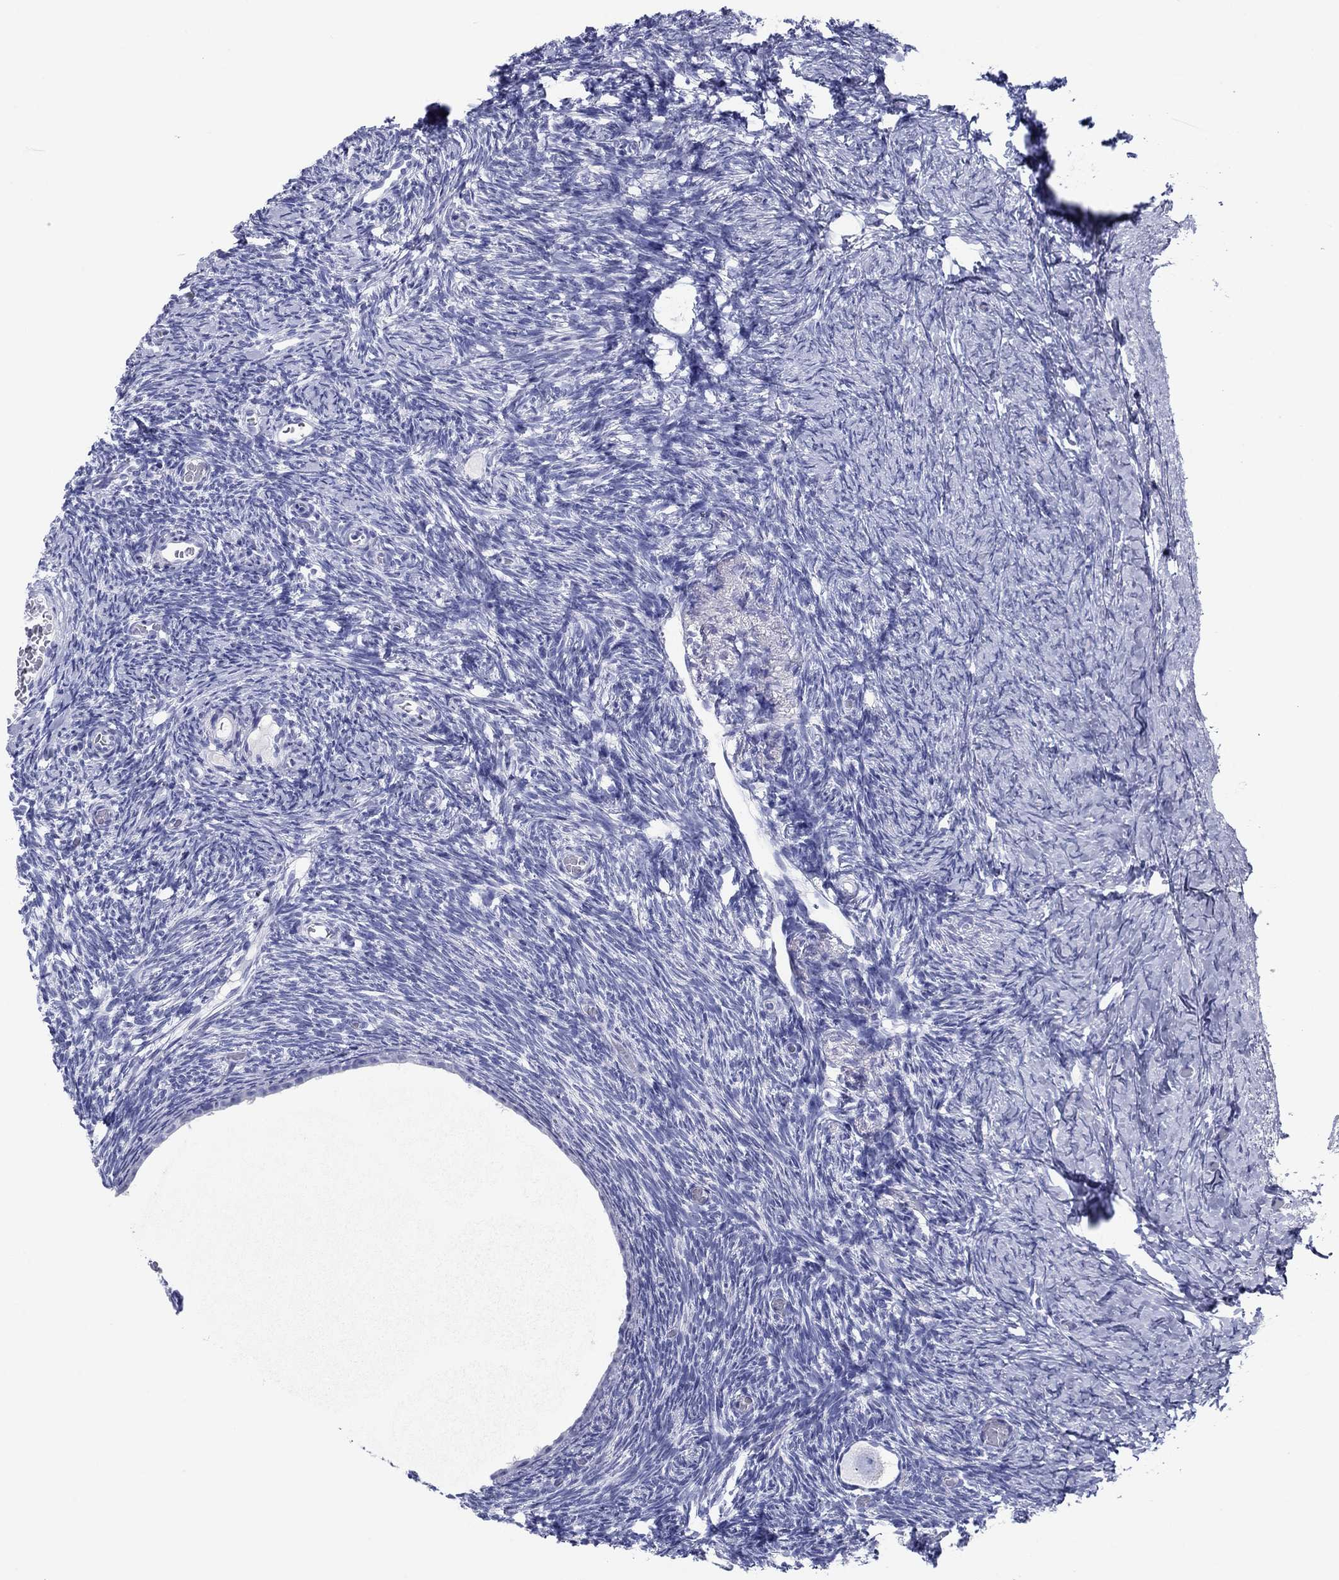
{"staining": {"intensity": "negative", "quantity": "none", "location": "none"}, "tissue": "ovary", "cell_type": "Follicle cells", "image_type": "normal", "snomed": [{"axis": "morphology", "description": "Normal tissue, NOS"}, {"axis": "topography", "description": "Ovary"}], "caption": "Immunohistochemistry image of normal human ovary stained for a protein (brown), which exhibits no staining in follicle cells. (DAB IHC with hematoxylin counter stain).", "gene": "ATP4A", "patient": {"sex": "female", "age": 39}}